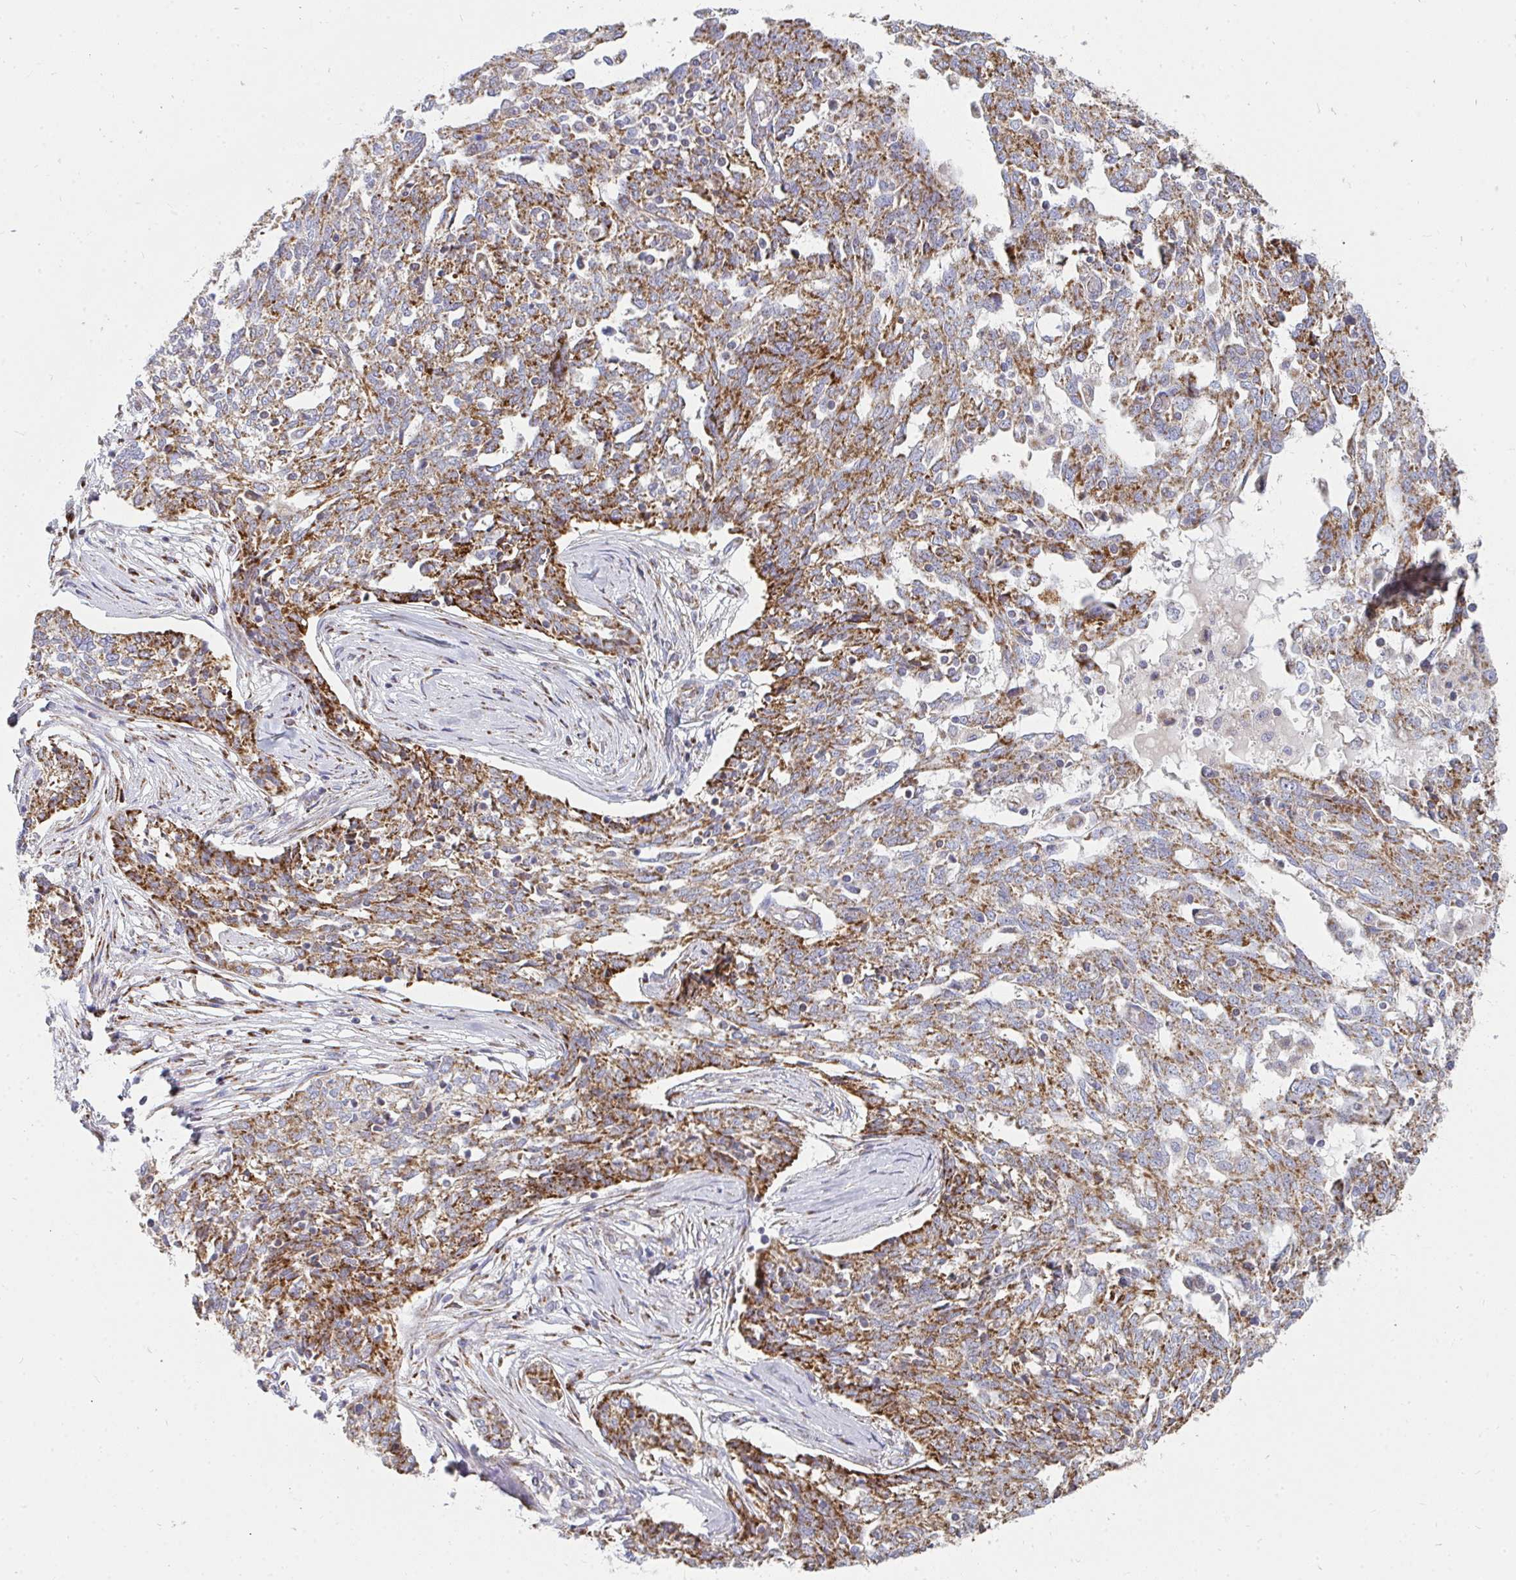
{"staining": {"intensity": "moderate", "quantity": ">75%", "location": "cytoplasmic/membranous"}, "tissue": "ovarian cancer", "cell_type": "Tumor cells", "image_type": "cancer", "snomed": [{"axis": "morphology", "description": "Cystadenocarcinoma, serous, NOS"}, {"axis": "topography", "description": "Ovary"}], "caption": "Tumor cells display medium levels of moderate cytoplasmic/membranous expression in about >75% of cells in human ovarian cancer.", "gene": "FAHD1", "patient": {"sex": "female", "age": 67}}